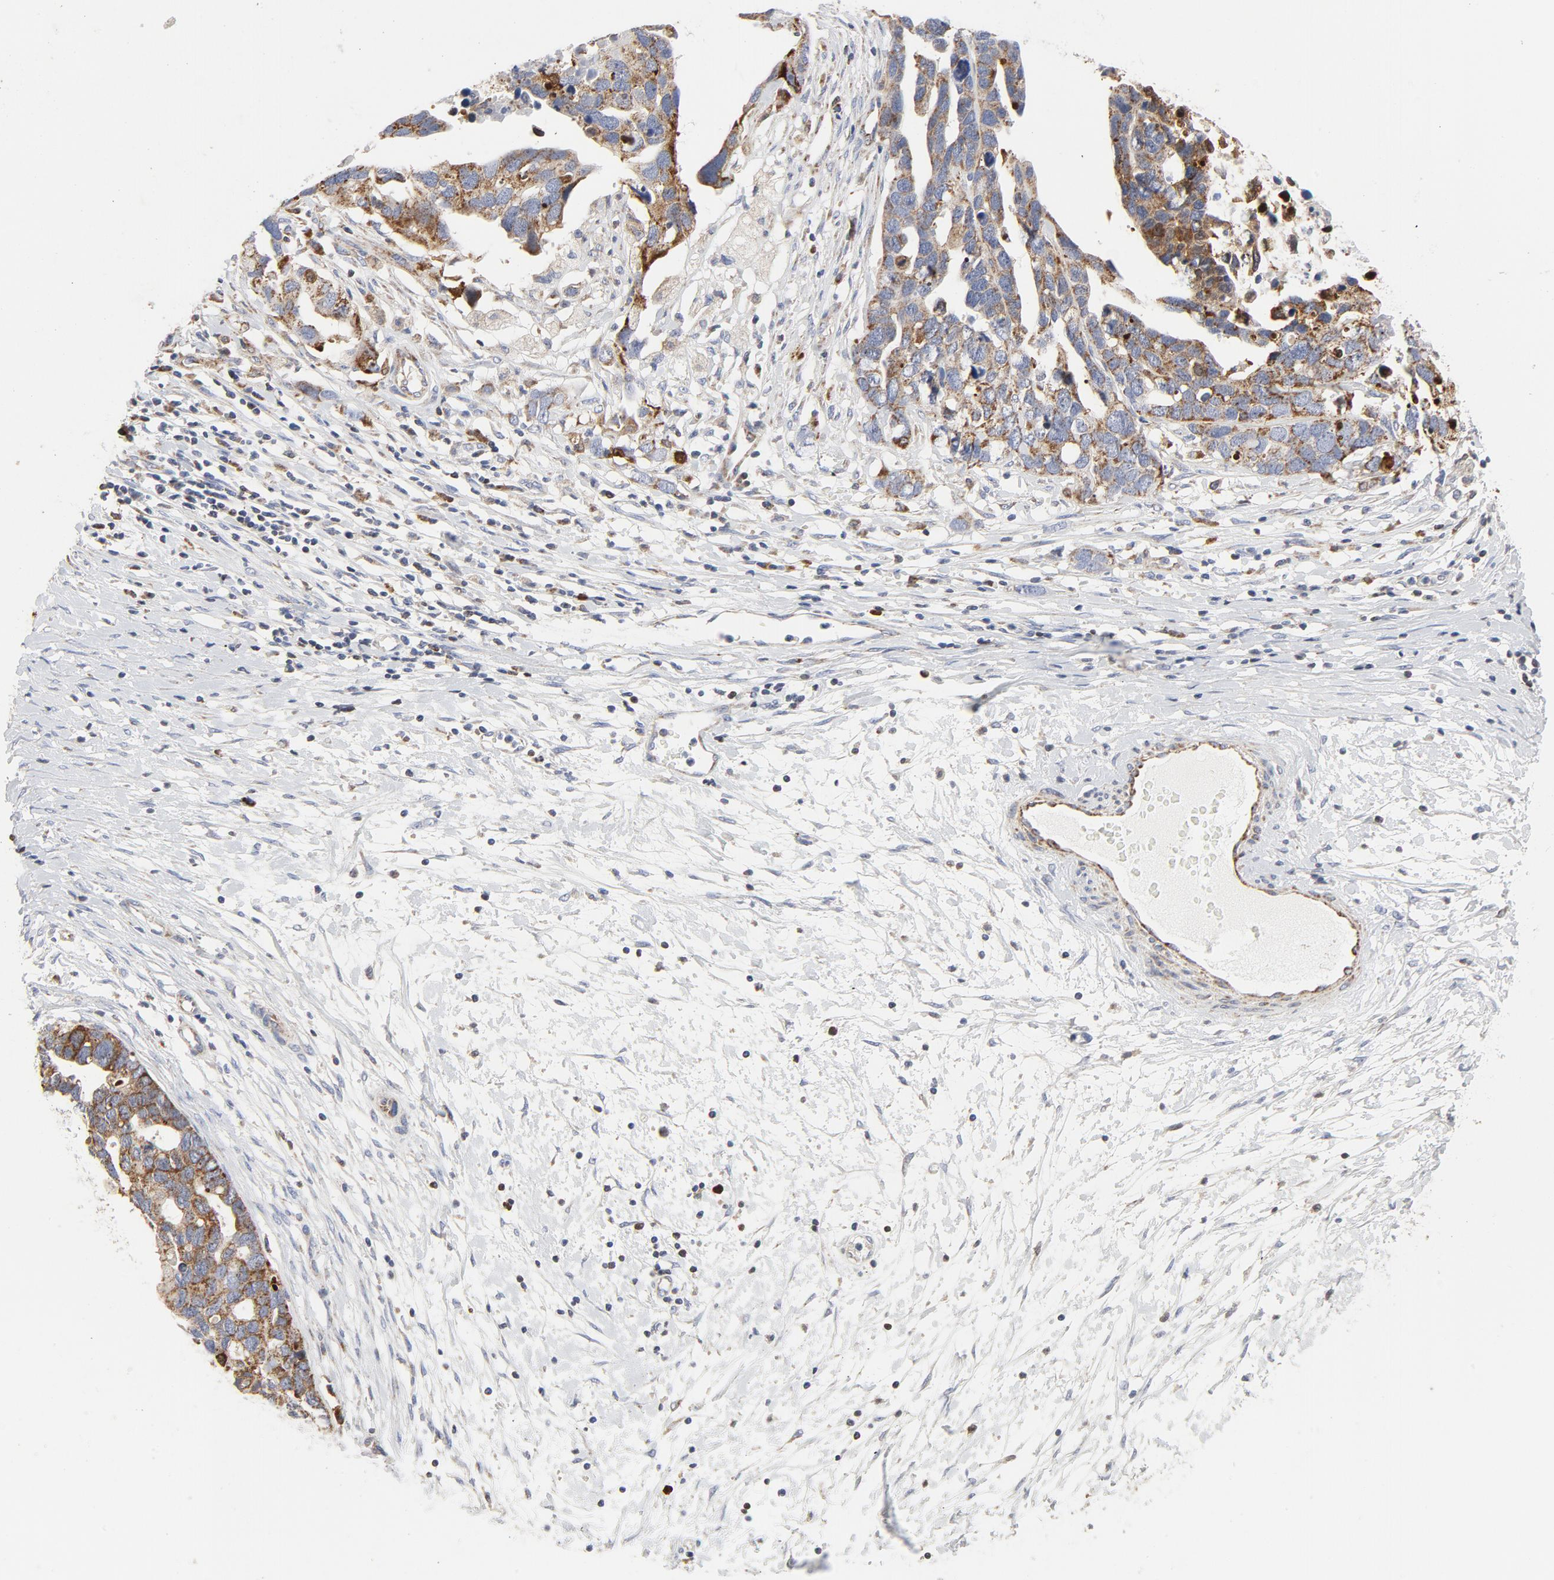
{"staining": {"intensity": "moderate", "quantity": ">75%", "location": "cytoplasmic/membranous"}, "tissue": "ovarian cancer", "cell_type": "Tumor cells", "image_type": "cancer", "snomed": [{"axis": "morphology", "description": "Cystadenocarcinoma, serous, NOS"}, {"axis": "topography", "description": "Ovary"}], "caption": "High-power microscopy captured an immunohistochemistry (IHC) histopathology image of serous cystadenocarcinoma (ovarian), revealing moderate cytoplasmic/membranous staining in approximately >75% of tumor cells.", "gene": "CYCS", "patient": {"sex": "female", "age": 54}}